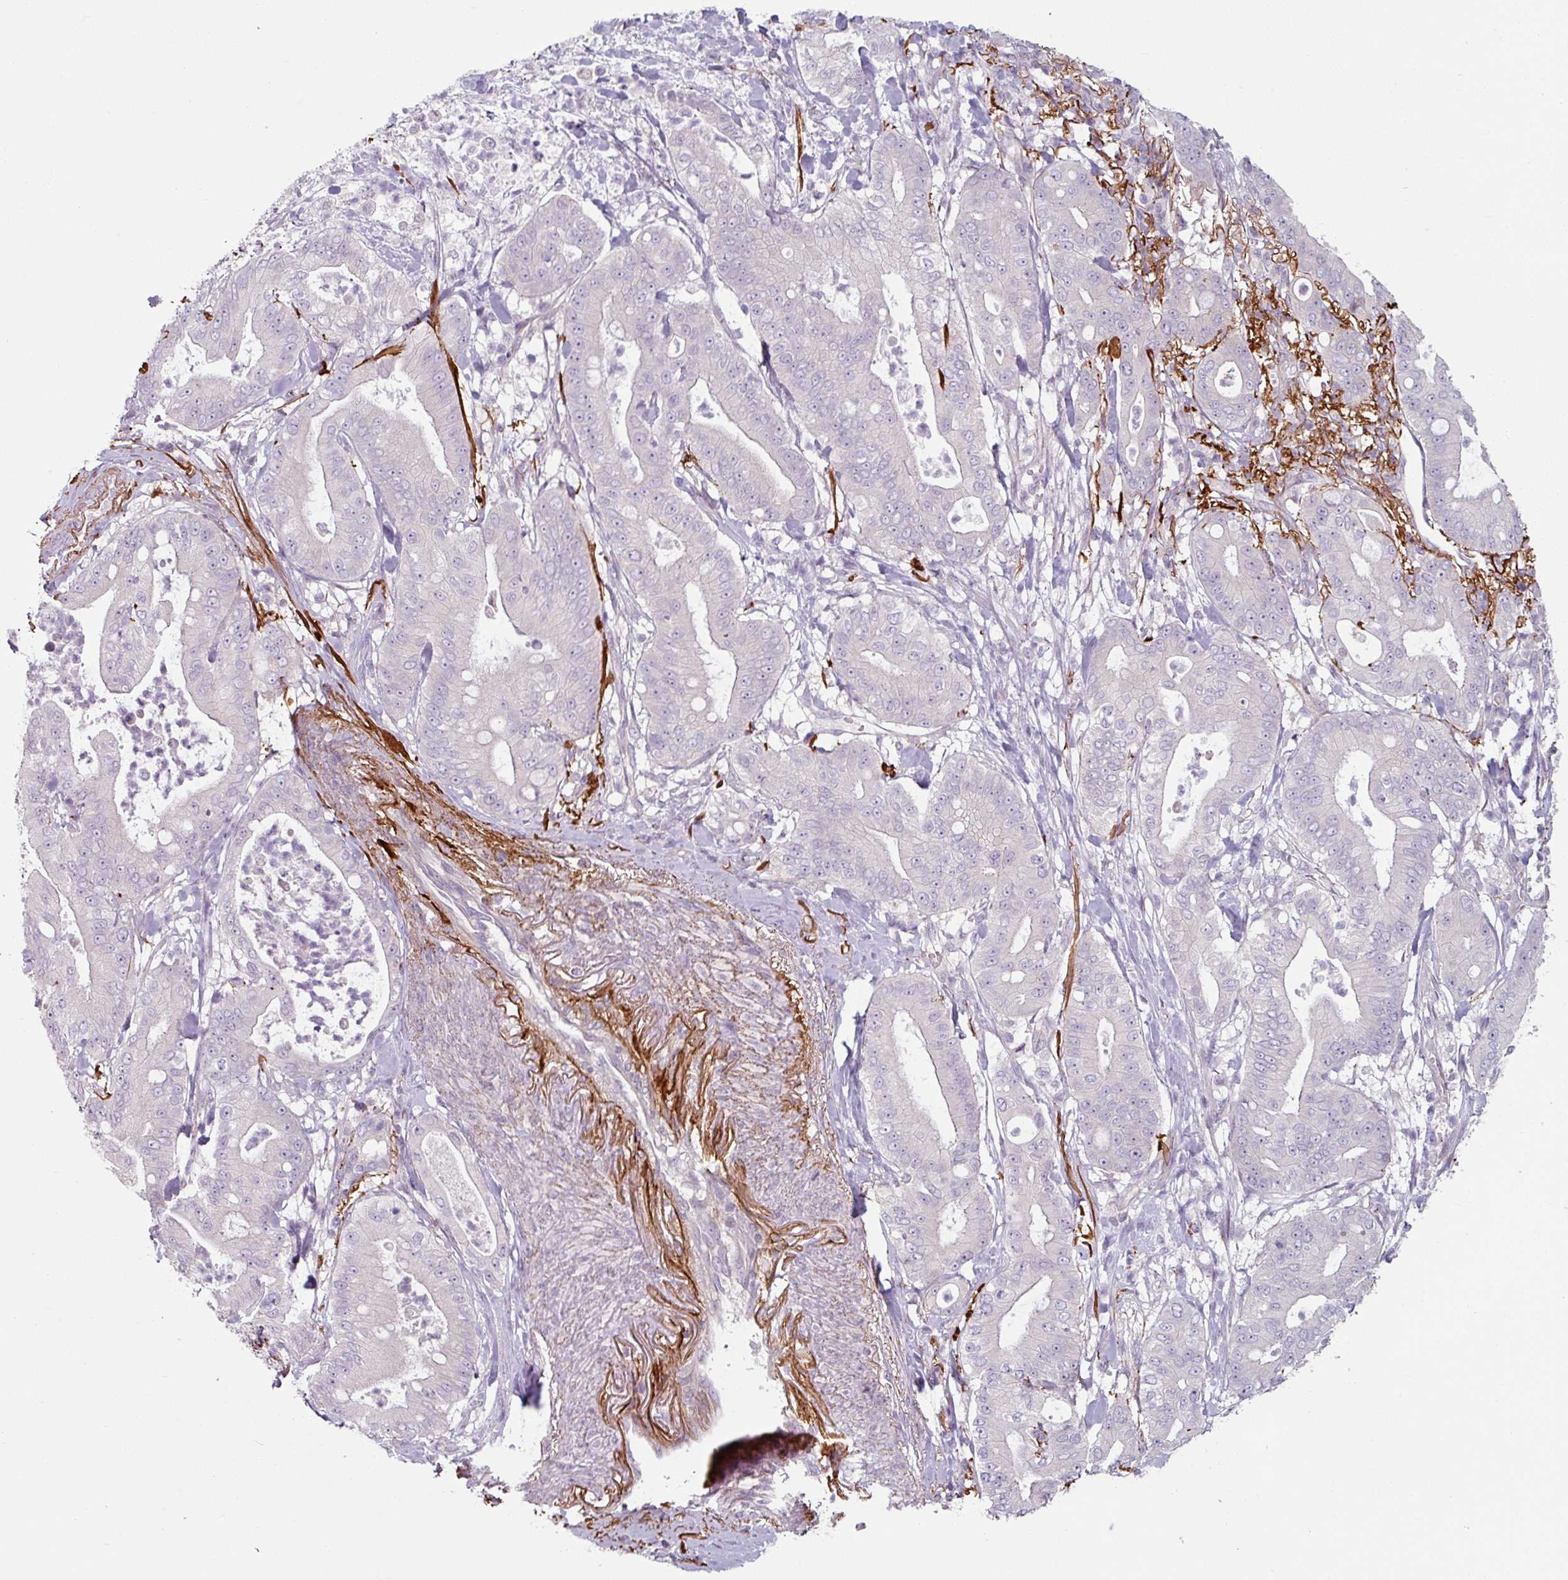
{"staining": {"intensity": "negative", "quantity": "none", "location": "none"}, "tissue": "pancreatic cancer", "cell_type": "Tumor cells", "image_type": "cancer", "snomed": [{"axis": "morphology", "description": "Adenocarcinoma, NOS"}, {"axis": "topography", "description": "Pancreas"}], "caption": "Immunohistochemistry micrograph of neoplastic tissue: human pancreatic cancer (adenocarcinoma) stained with DAB shows no significant protein staining in tumor cells.", "gene": "MTMR14", "patient": {"sex": "male", "age": 71}}